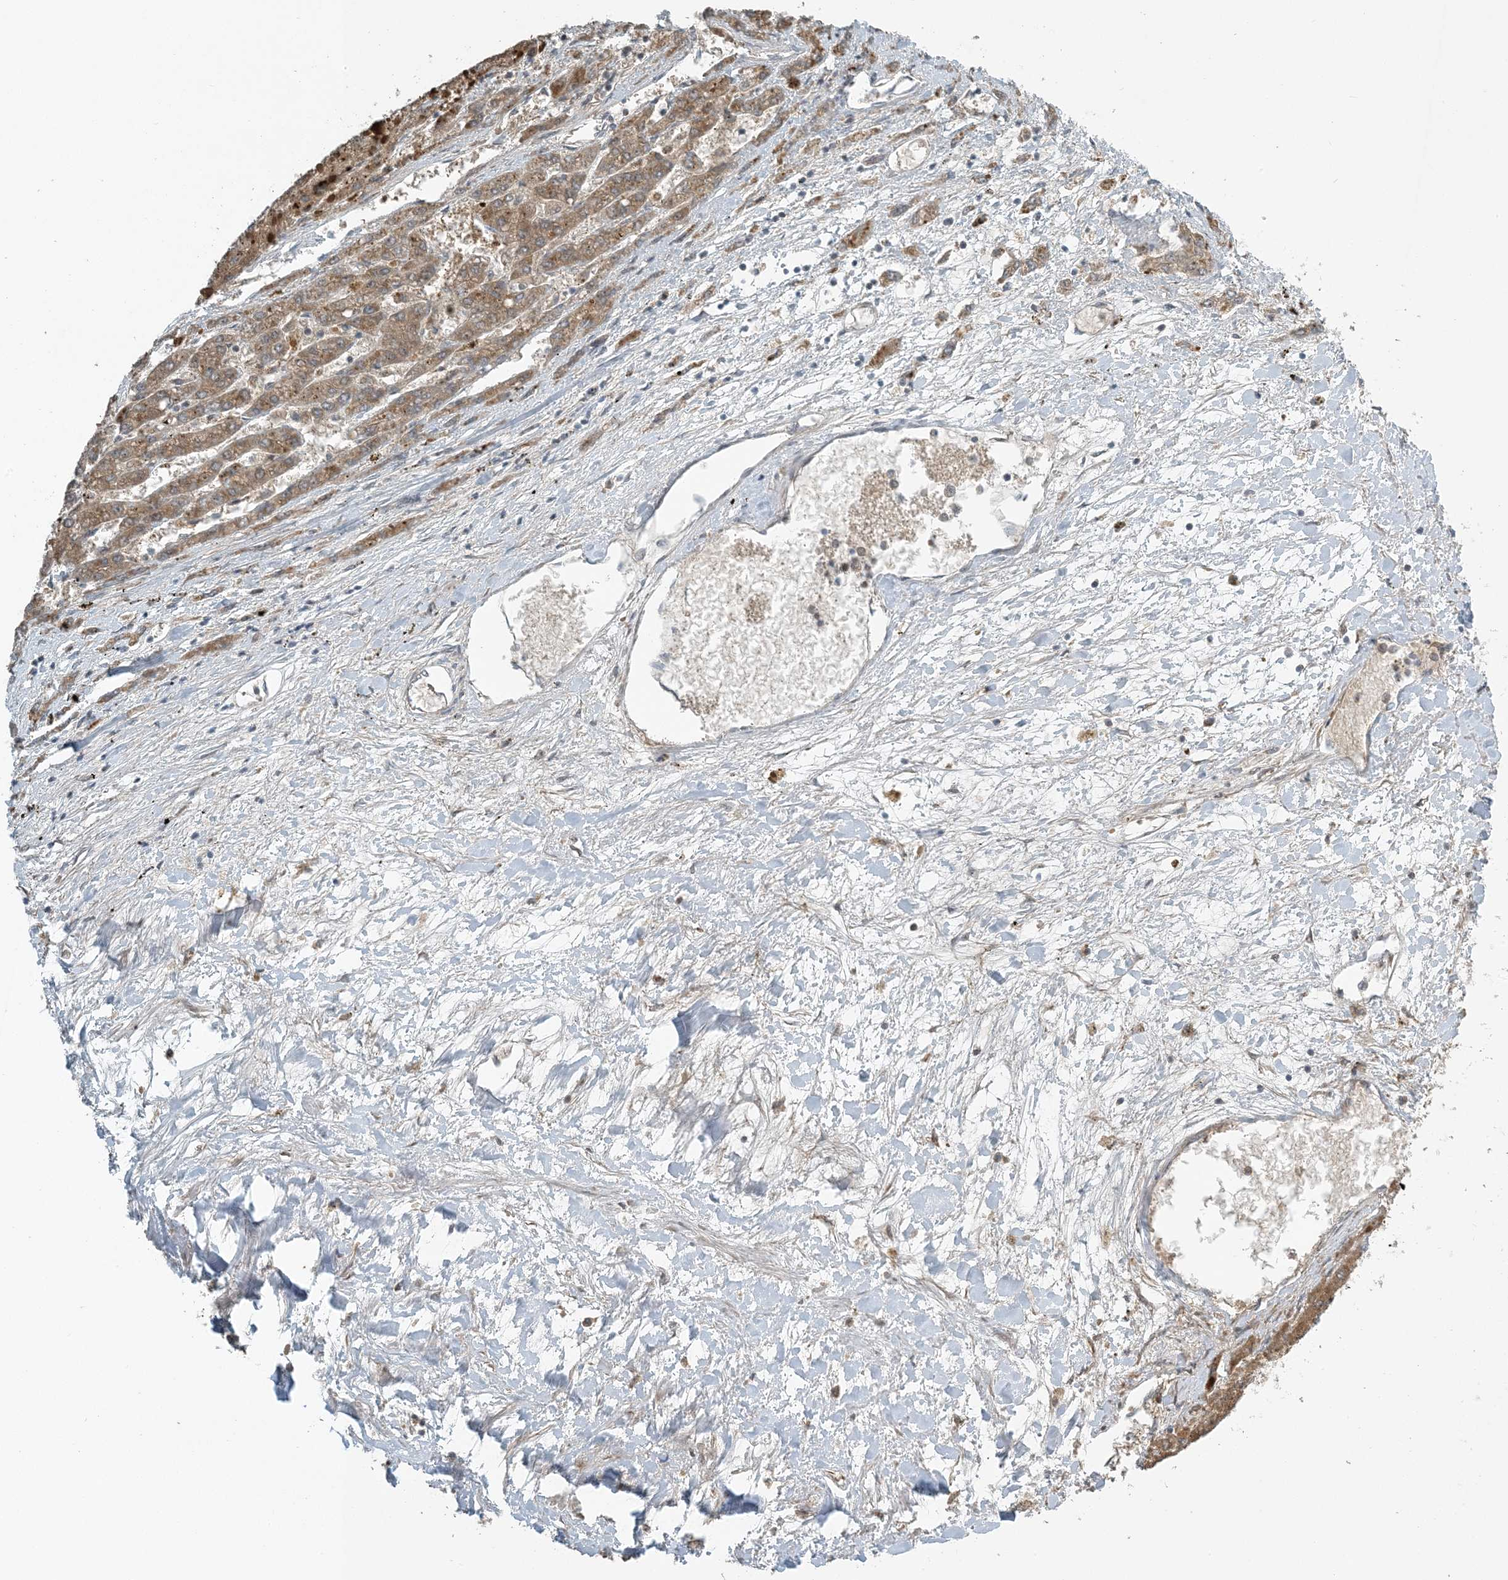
{"staining": {"intensity": "moderate", "quantity": ">75%", "location": "cytoplasmic/membranous"}, "tissue": "liver cancer", "cell_type": "Tumor cells", "image_type": "cancer", "snomed": [{"axis": "morphology", "description": "Carcinoma, Hepatocellular, NOS"}, {"axis": "topography", "description": "Liver"}], "caption": "The micrograph displays staining of liver cancer (hepatocellular carcinoma), revealing moderate cytoplasmic/membranous protein expression (brown color) within tumor cells. The staining was performed using DAB (3,3'-diaminobenzidine) to visualize the protein expression in brown, while the nuclei were stained in blue with hematoxylin (Magnification: 20x).", "gene": "ZBTB3", "patient": {"sex": "female", "age": 73}}